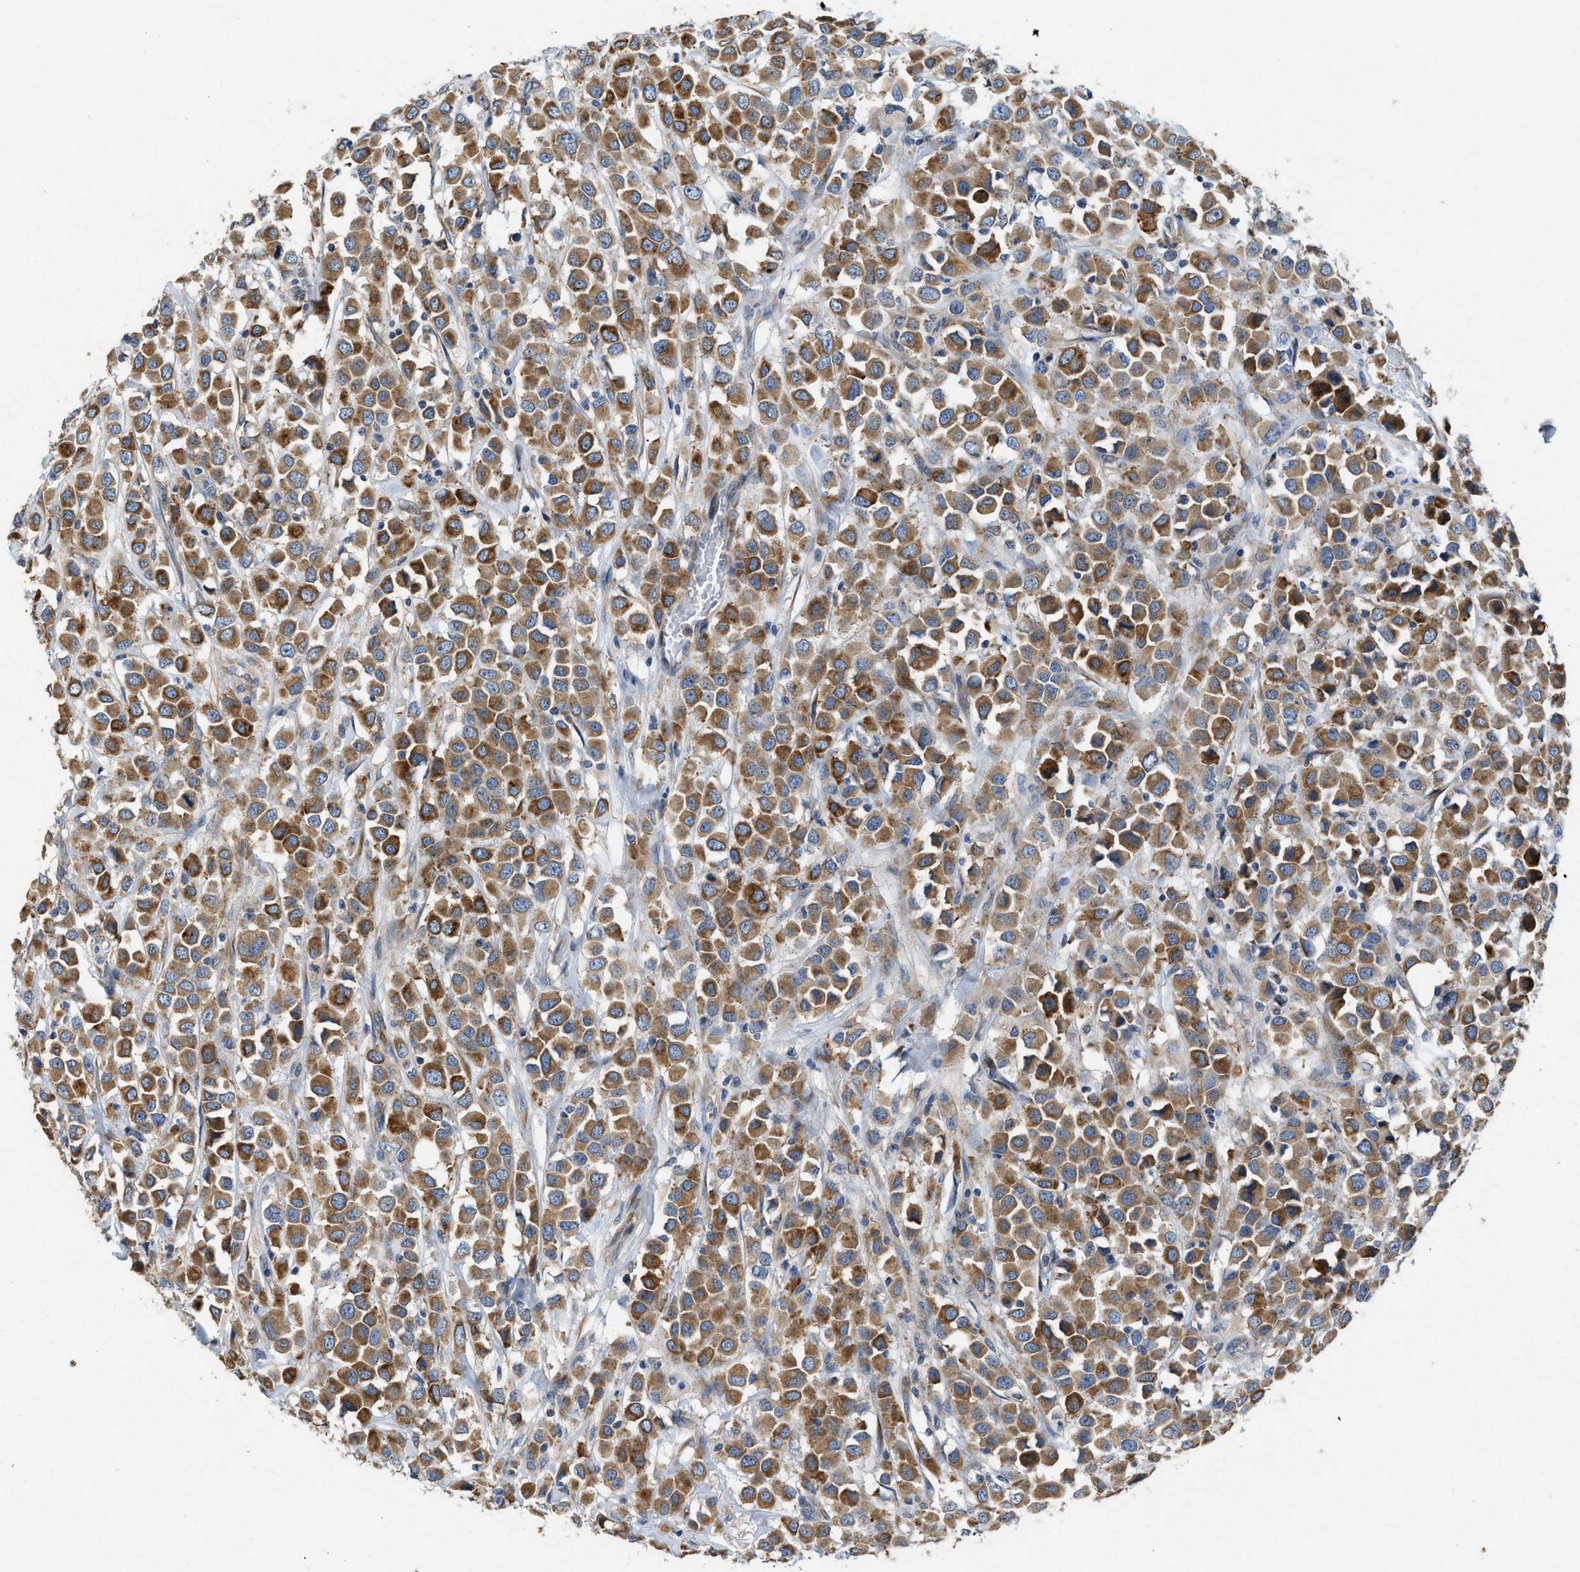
{"staining": {"intensity": "moderate", "quantity": ">75%", "location": "cytoplasmic/membranous"}, "tissue": "breast cancer", "cell_type": "Tumor cells", "image_type": "cancer", "snomed": [{"axis": "morphology", "description": "Duct carcinoma"}, {"axis": "topography", "description": "Breast"}], "caption": "IHC (DAB) staining of human breast cancer reveals moderate cytoplasmic/membranous protein staining in about >75% of tumor cells. (Brightfield microscopy of DAB IHC at high magnification).", "gene": "GGCX", "patient": {"sex": "female", "age": 61}}